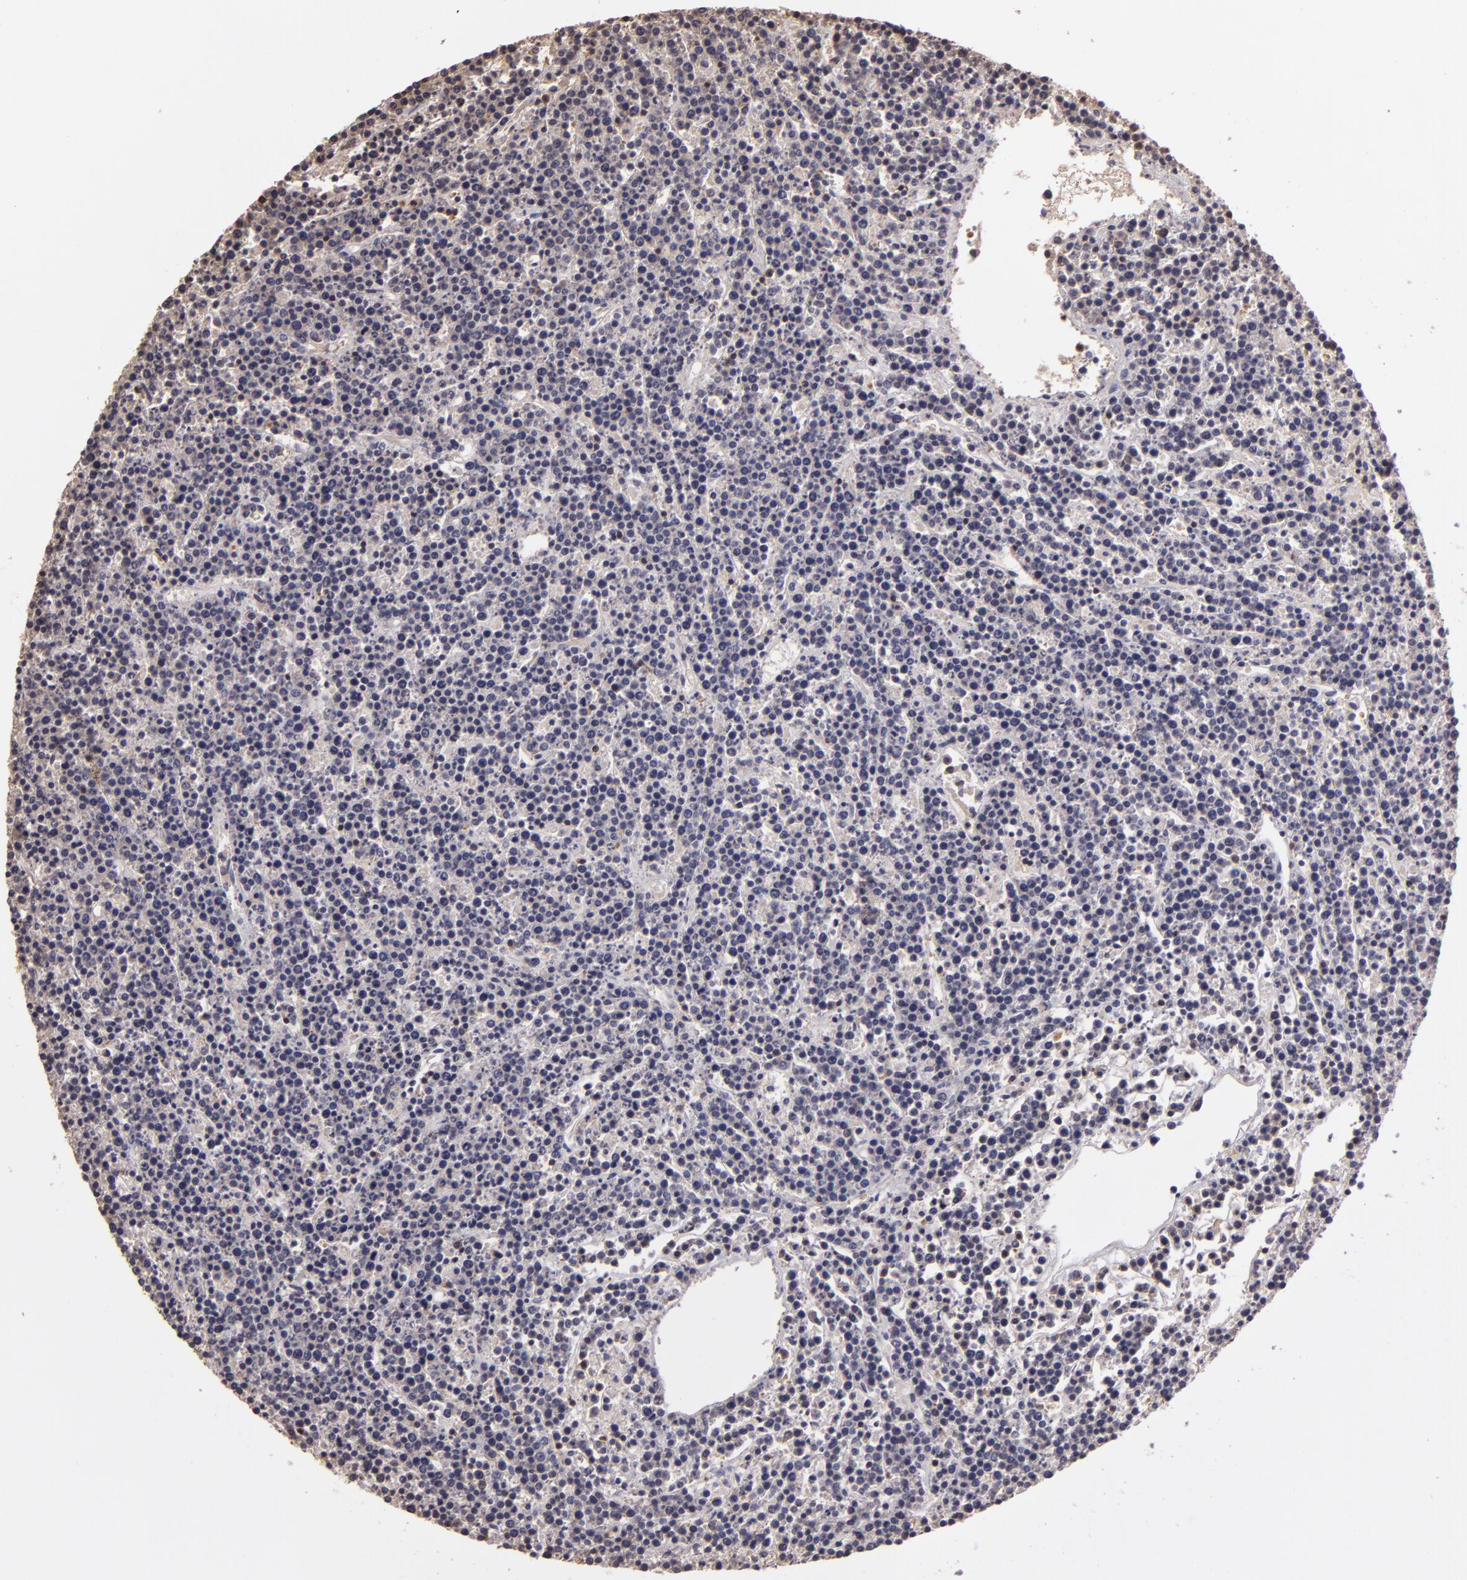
{"staining": {"intensity": "negative", "quantity": "none", "location": "none"}, "tissue": "lymphoma", "cell_type": "Tumor cells", "image_type": "cancer", "snomed": [{"axis": "morphology", "description": "Malignant lymphoma, non-Hodgkin's type, High grade"}, {"axis": "topography", "description": "Ovary"}], "caption": "Tumor cells show no significant positivity in malignant lymphoma, non-Hodgkin's type (high-grade). The staining is performed using DAB brown chromogen with nuclei counter-stained in using hematoxylin.", "gene": "ARPC2", "patient": {"sex": "female", "age": 56}}